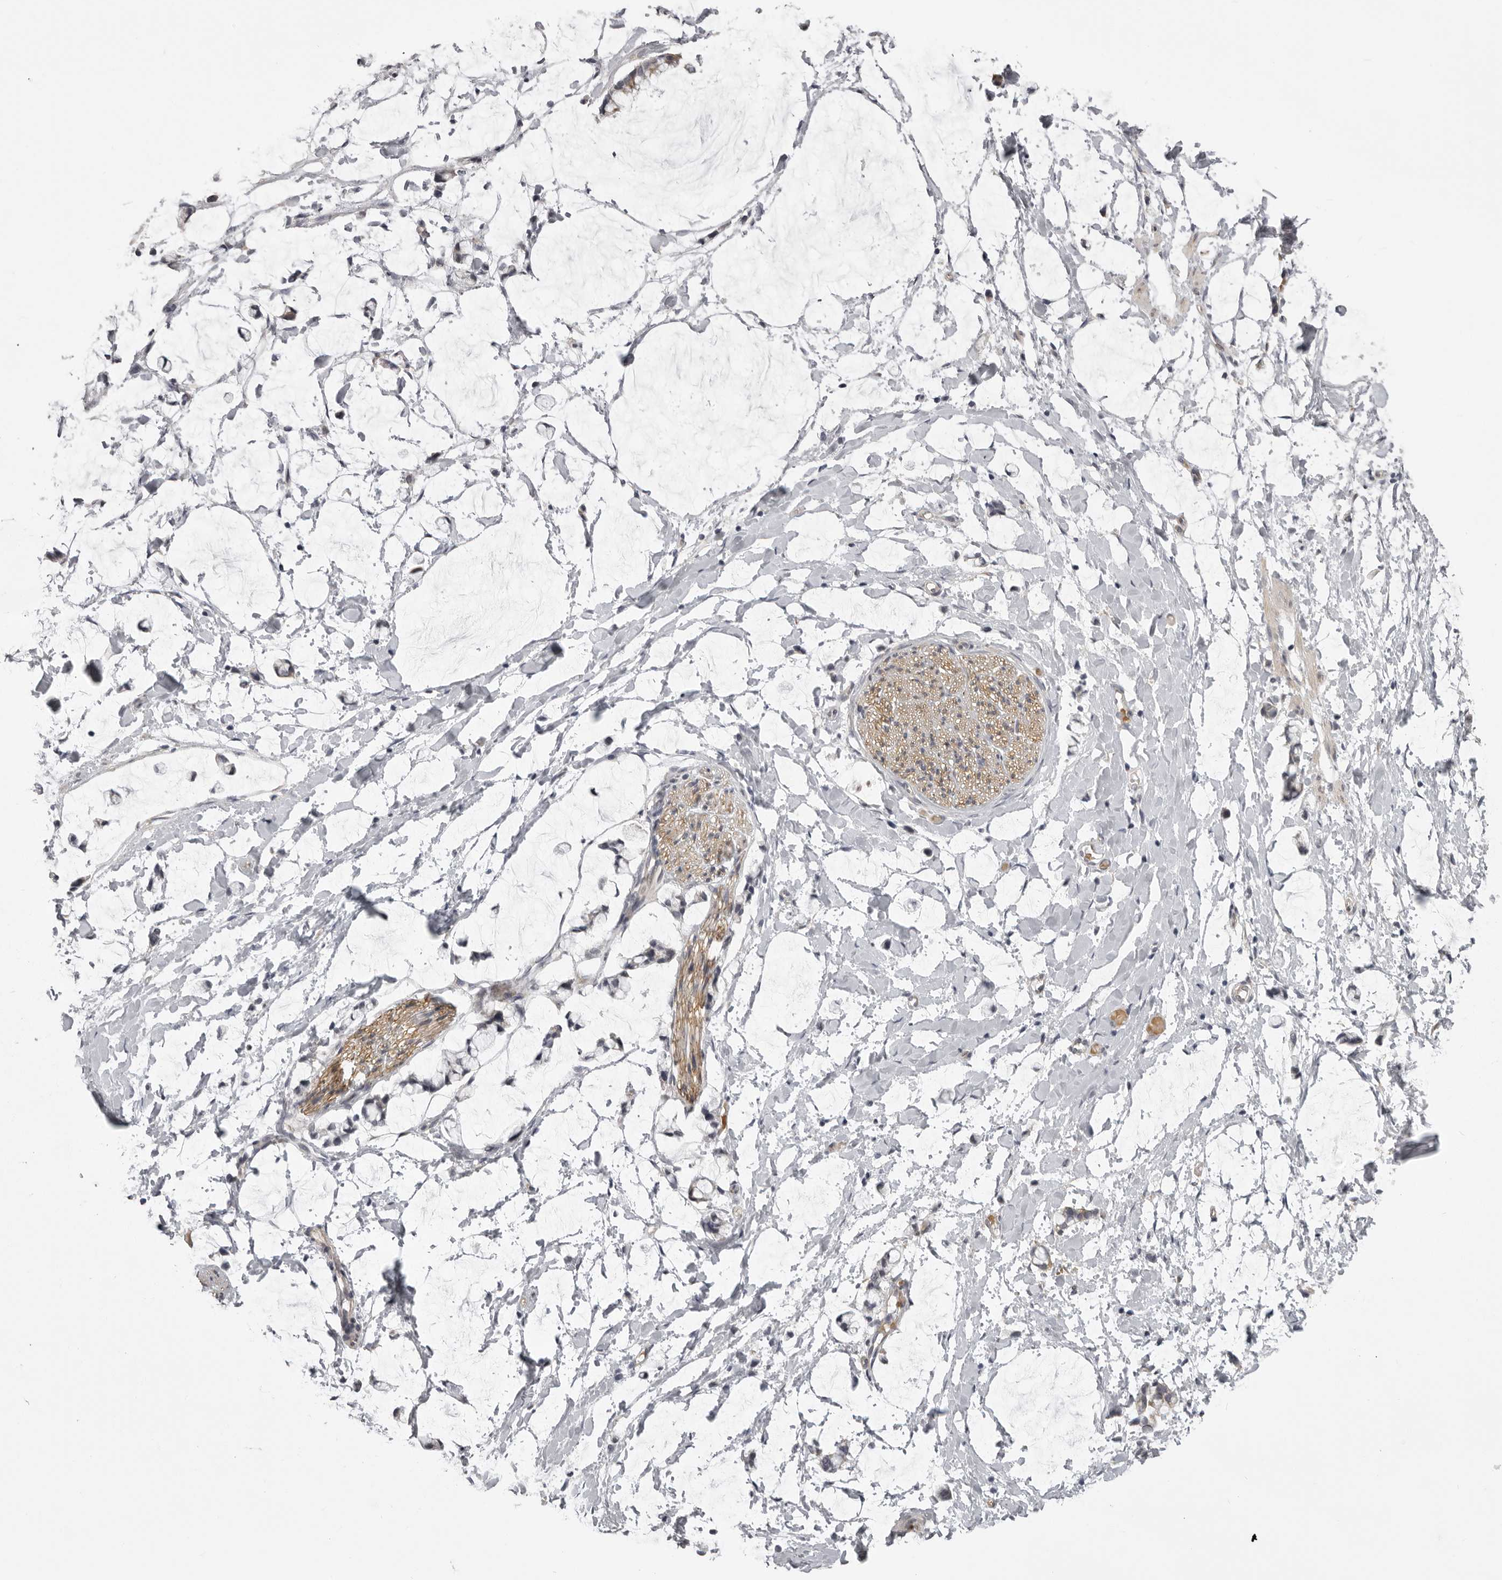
{"staining": {"intensity": "negative", "quantity": "none", "location": "none"}, "tissue": "adipose tissue", "cell_type": "Adipocytes", "image_type": "normal", "snomed": [{"axis": "morphology", "description": "Normal tissue, NOS"}, {"axis": "morphology", "description": "Adenocarcinoma, NOS"}, {"axis": "topography", "description": "Colon"}, {"axis": "topography", "description": "Peripheral nerve tissue"}], "caption": "High power microscopy photomicrograph of an immunohistochemistry (IHC) histopathology image of unremarkable adipose tissue, revealing no significant expression in adipocytes.", "gene": "EPHA10", "patient": {"sex": "male", "age": 14}}